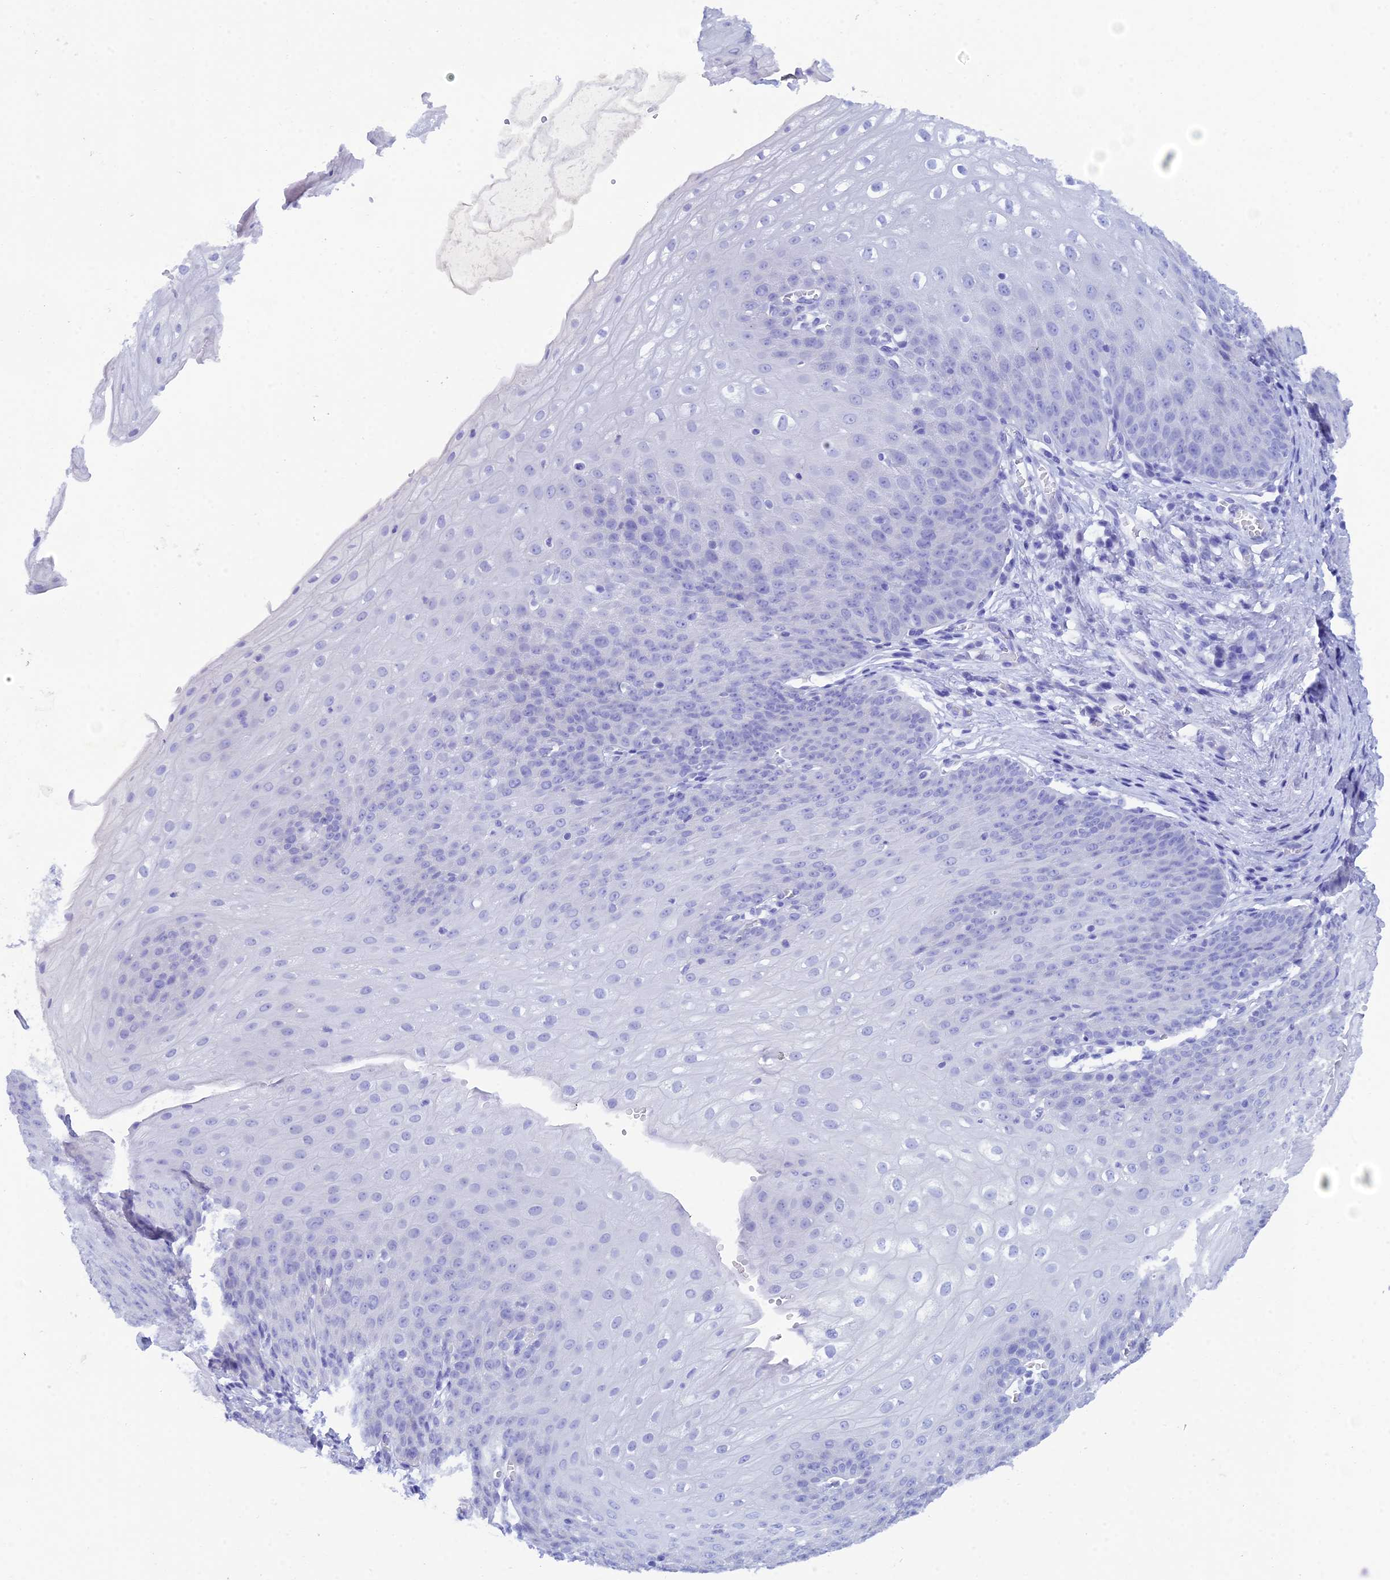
{"staining": {"intensity": "negative", "quantity": "none", "location": "none"}, "tissue": "esophagus", "cell_type": "Squamous epithelial cells", "image_type": "normal", "snomed": [{"axis": "morphology", "description": "Normal tissue, NOS"}, {"axis": "topography", "description": "Esophagus"}], "caption": "The micrograph displays no staining of squamous epithelial cells in unremarkable esophagus.", "gene": "REG1A", "patient": {"sex": "male", "age": 71}}